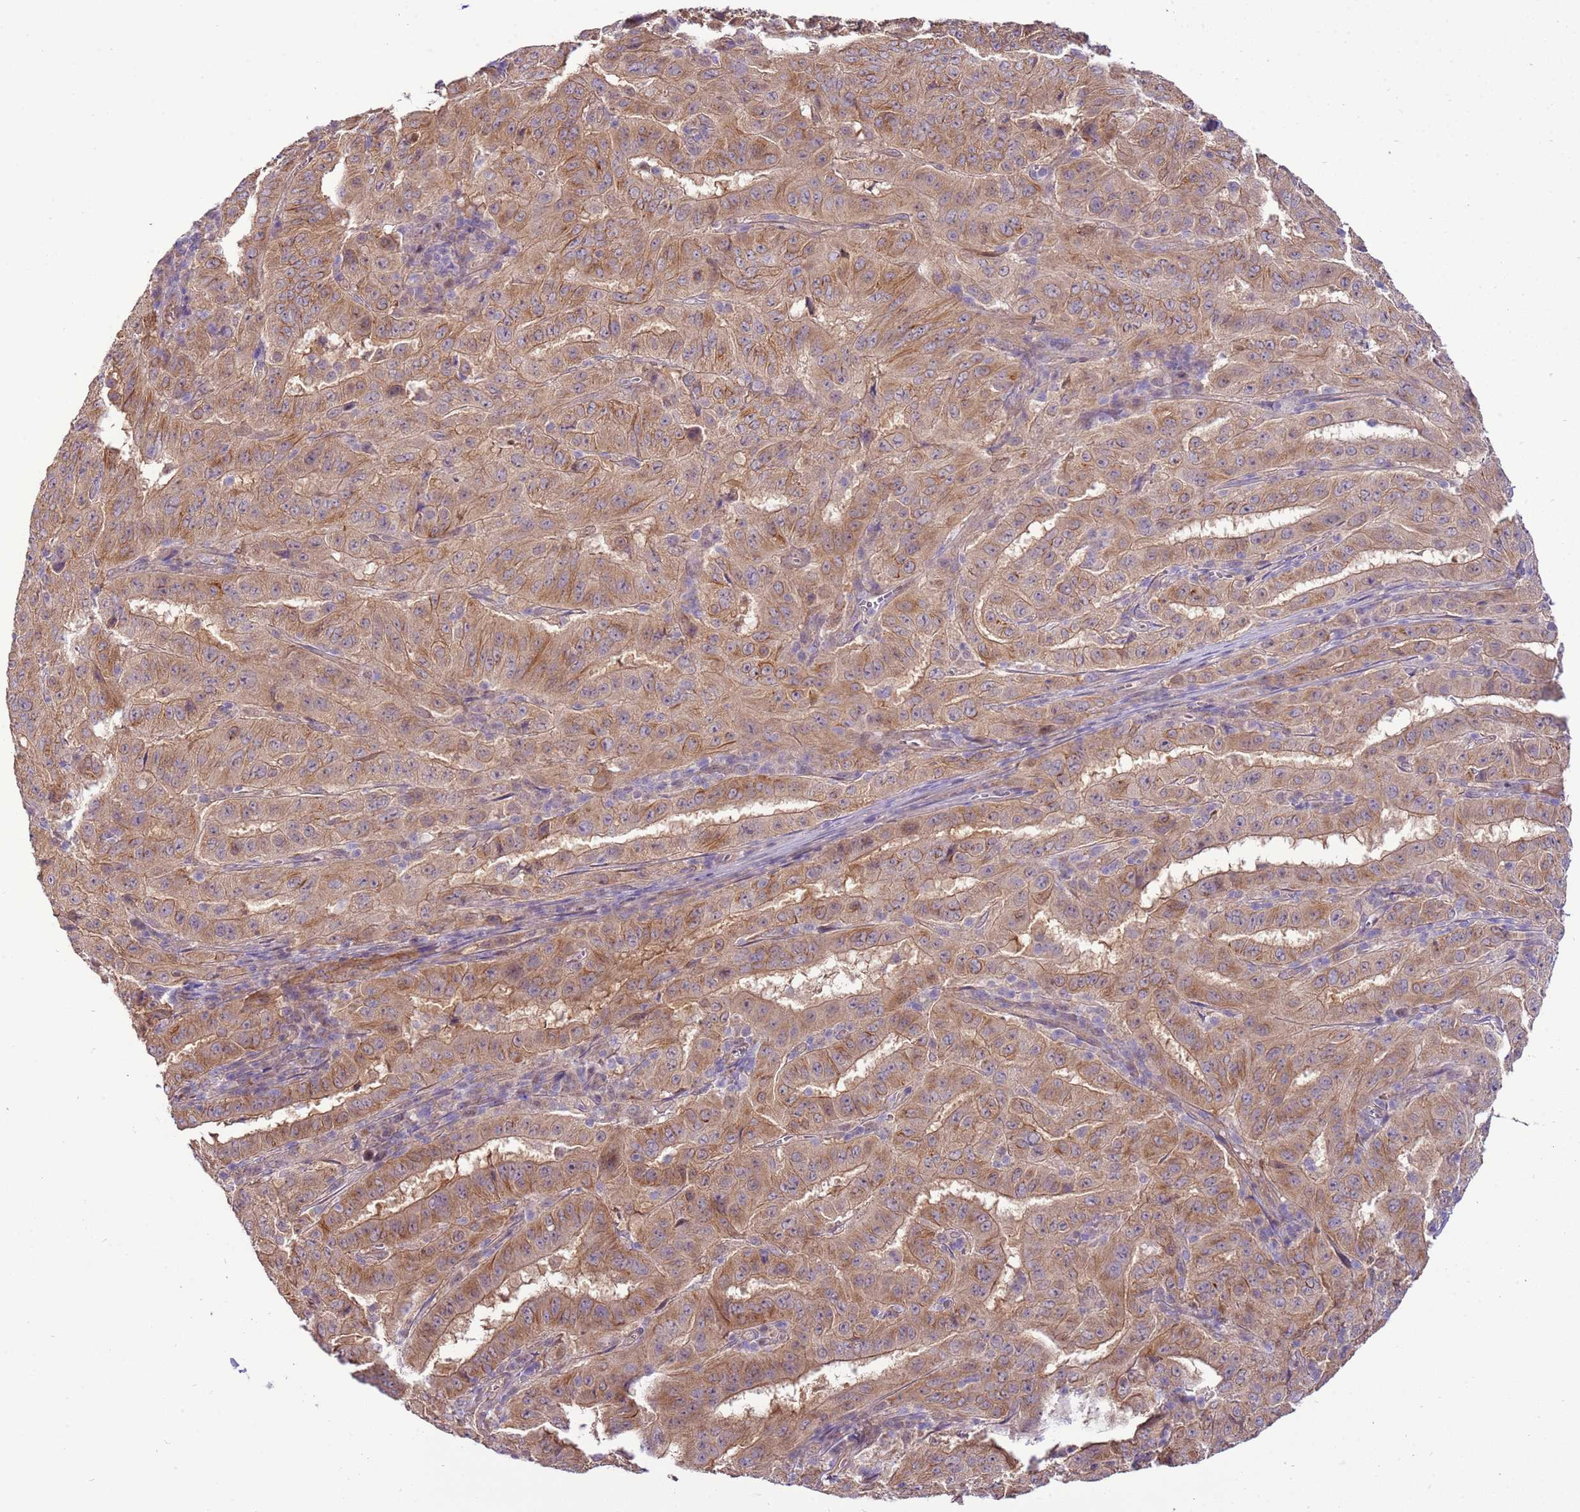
{"staining": {"intensity": "moderate", "quantity": "25%-75%", "location": "cytoplasmic/membranous"}, "tissue": "pancreatic cancer", "cell_type": "Tumor cells", "image_type": "cancer", "snomed": [{"axis": "morphology", "description": "Adenocarcinoma, NOS"}, {"axis": "topography", "description": "Pancreas"}], "caption": "Tumor cells reveal medium levels of moderate cytoplasmic/membranous staining in about 25%-75% of cells in human pancreatic cancer.", "gene": "SCARA3", "patient": {"sex": "male", "age": 63}}